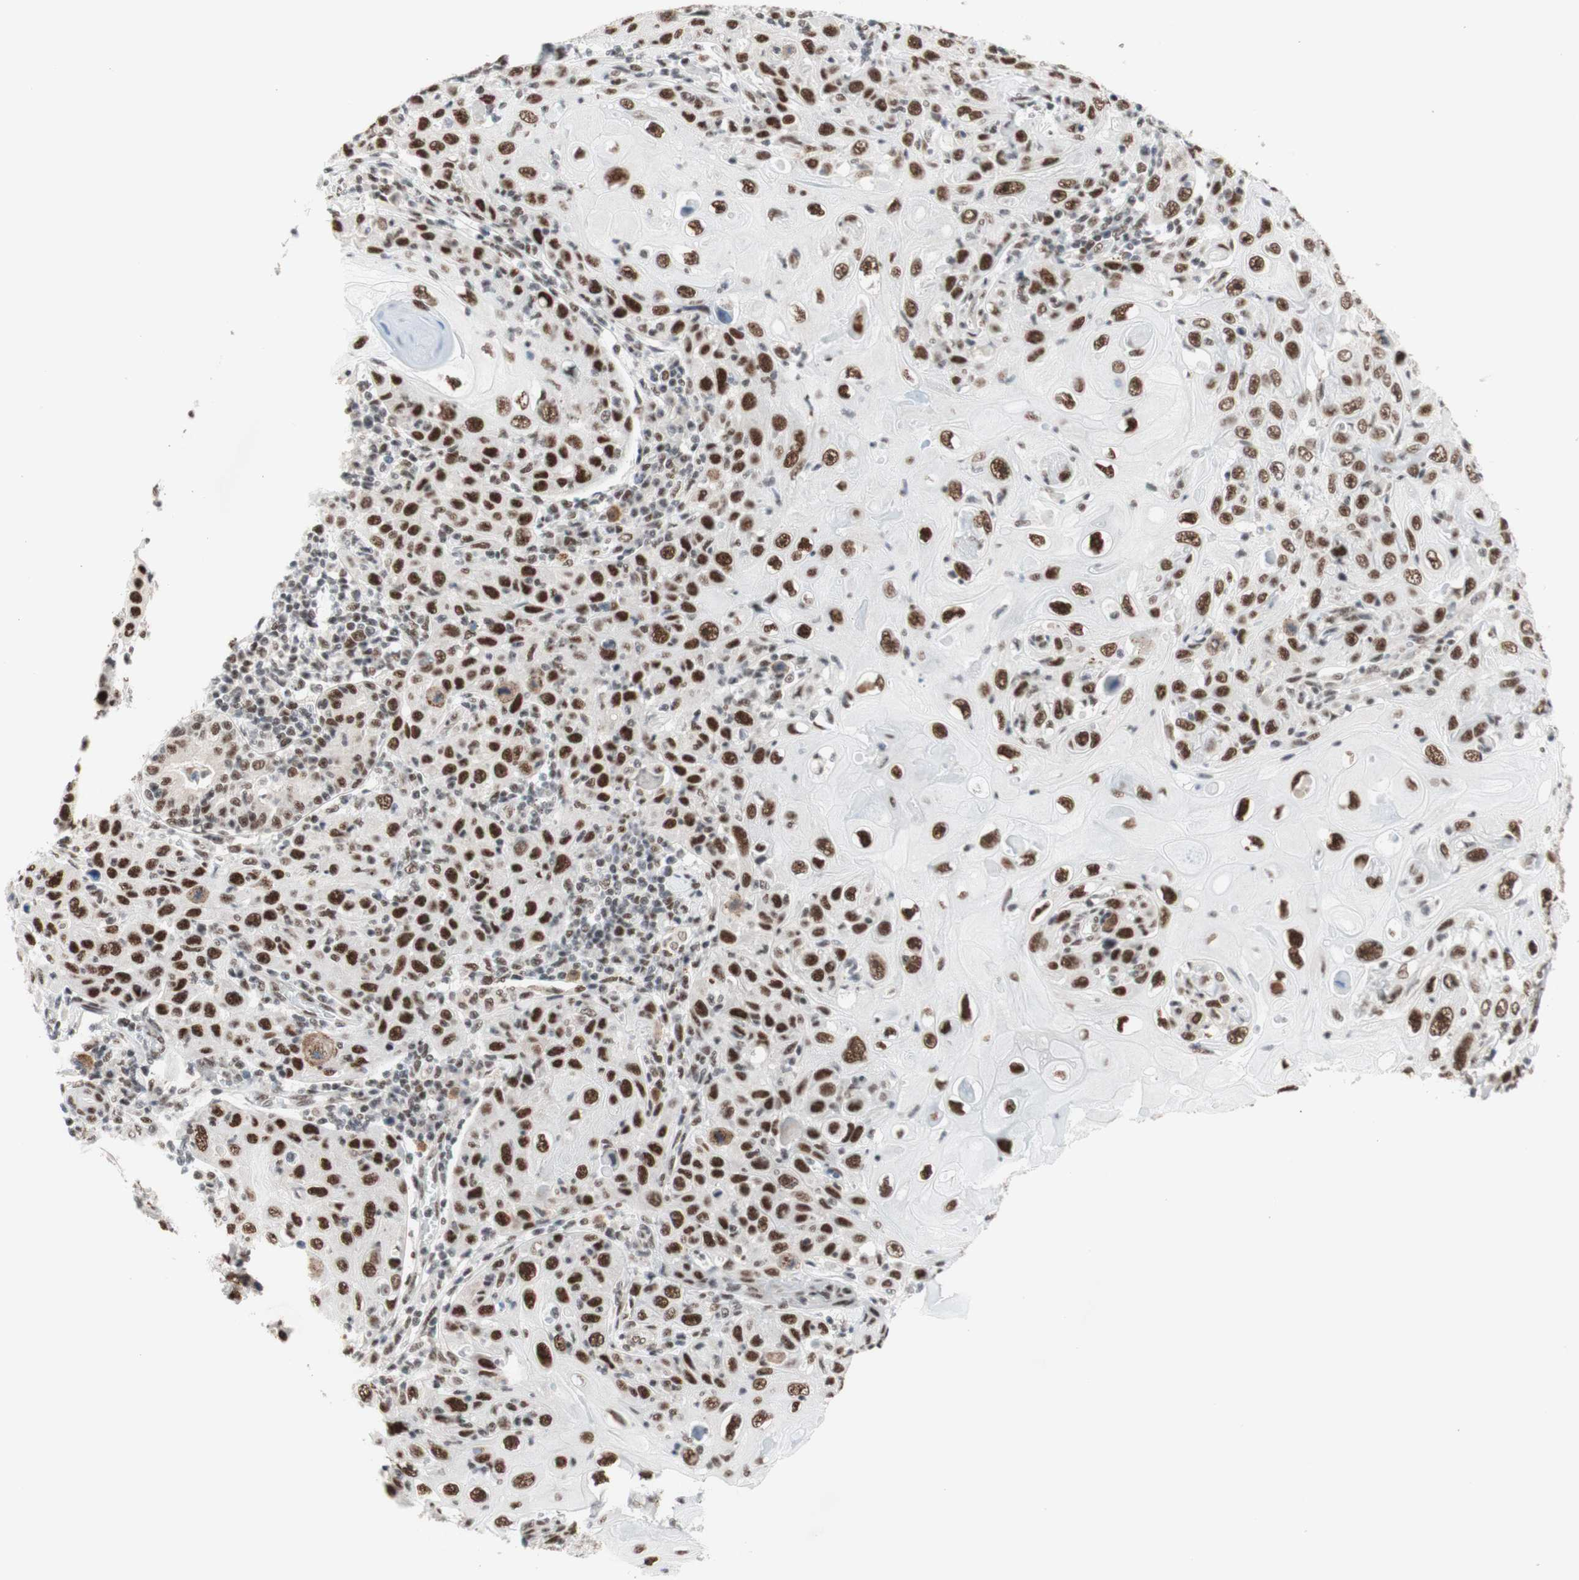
{"staining": {"intensity": "strong", "quantity": ">75%", "location": "nuclear"}, "tissue": "skin cancer", "cell_type": "Tumor cells", "image_type": "cancer", "snomed": [{"axis": "morphology", "description": "Squamous cell carcinoma, NOS"}, {"axis": "topography", "description": "Skin"}], "caption": "Strong nuclear staining is present in approximately >75% of tumor cells in skin squamous cell carcinoma.", "gene": "PRPF19", "patient": {"sex": "female", "age": 88}}